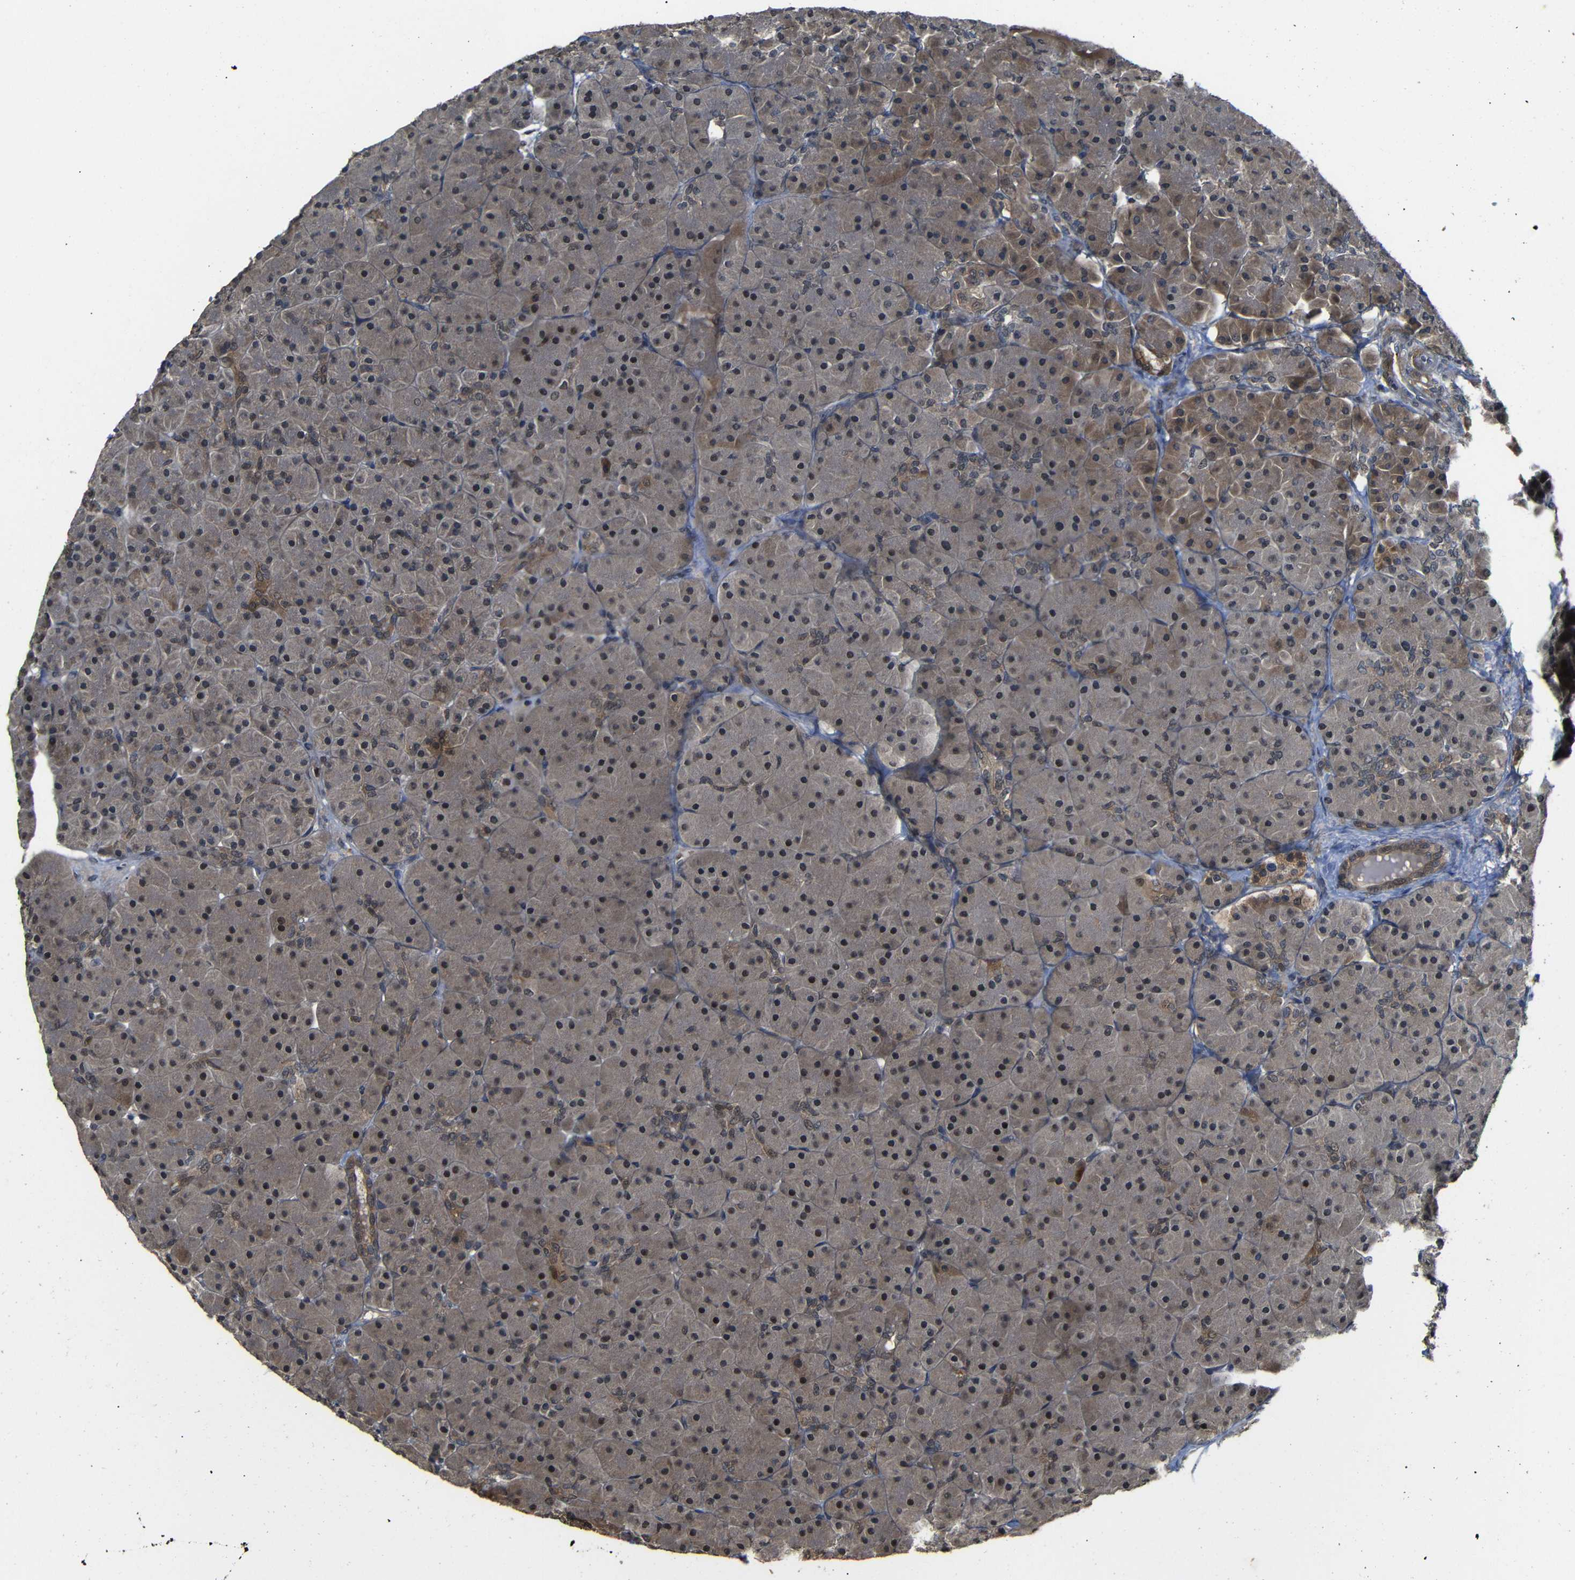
{"staining": {"intensity": "moderate", "quantity": ">75%", "location": "cytoplasmic/membranous,nuclear"}, "tissue": "pancreas", "cell_type": "Exocrine glandular cells", "image_type": "normal", "snomed": [{"axis": "morphology", "description": "Normal tissue, NOS"}, {"axis": "topography", "description": "Pancreas"}], "caption": "High-power microscopy captured an immunohistochemistry photomicrograph of normal pancreas, revealing moderate cytoplasmic/membranous,nuclear staining in approximately >75% of exocrine glandular cells.", "gene": "ATG12", "patient": {"sex": "male", "age": 66}}